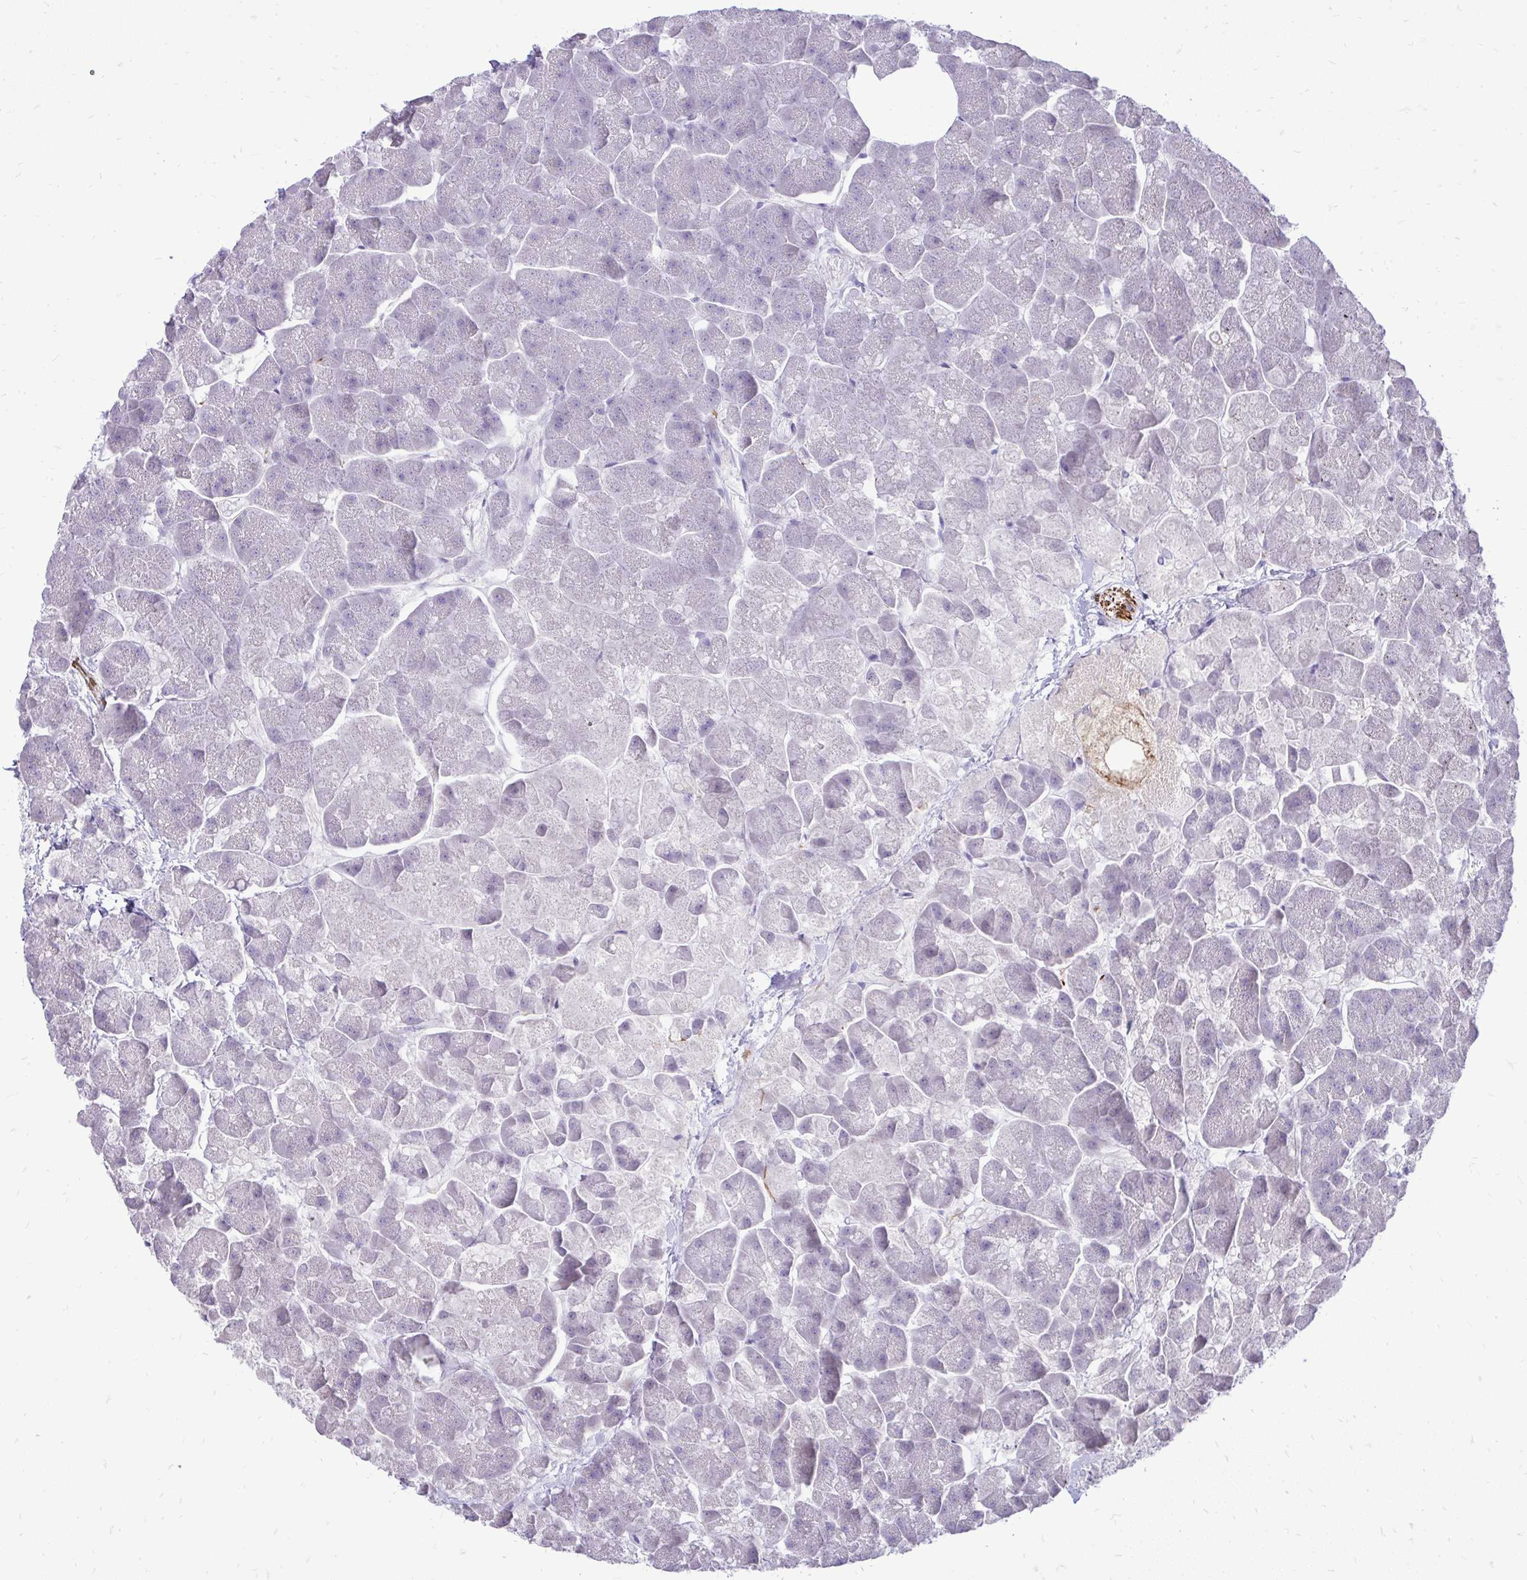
{"staining": {"intensity": "negative", "quantity": "none", "location": "none"}, "tissue": "pancreas", "cell_type": "Exocrine glandular cells", "image_type": "normal", "snomed": [{"axis": "morphology", "description": "Normal tissue, NOS"}, {"axis": "topography", "description": "Pancreas"}, {"axis": "topography", "description": "Peripheral nerve tissue"}], "caption": "Human pancreas stained for a protein using immunohistochemistry (IHC) demonstrates no staining in exocrine glandular cells.", "gene": "OR8D1", "patient": {"sex": "male", "age": 54}}